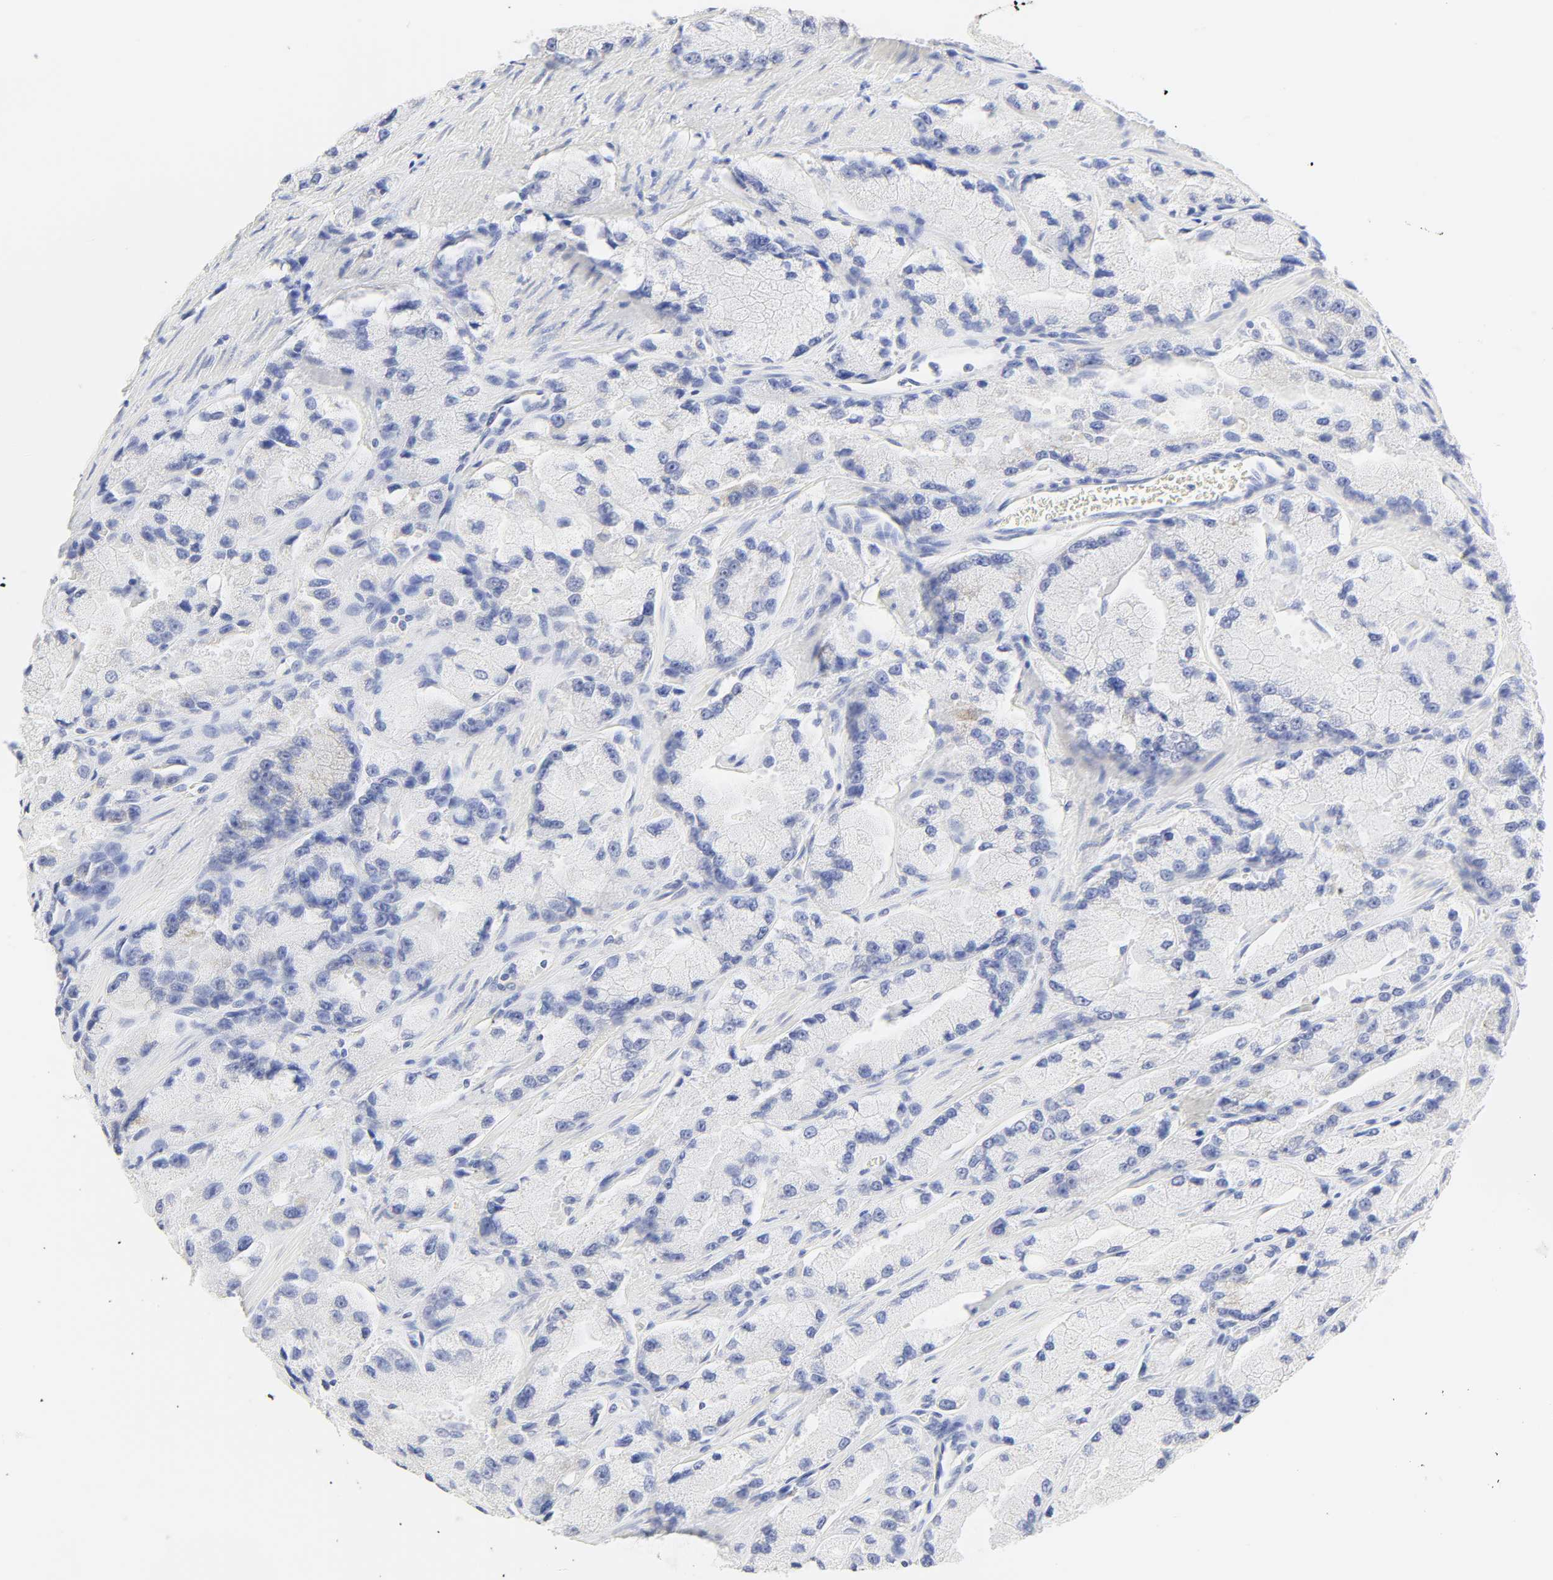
{"staining": {"intensity": "weak", "quantity": "<25%", "location": "cytoplasmic/membranous"}, "tissue": "prostate cancer", "cell_type": "Tumor cells", "image_type": "cancer", "snomed": [{"axis": "morphology", "description": "Adenocarcinoma, High grade"}, {"axis": "topography", "description": "Prostate"}], "caption": "Prostate high-grade adenocarcinoma was stained to show a protein in brown. There is no significant staining in tumor cells. (IHC, brightfield microscopy, high magnification).", "gene": "SLCO1B3", "patient": {"sex": "male", "age": 58}}